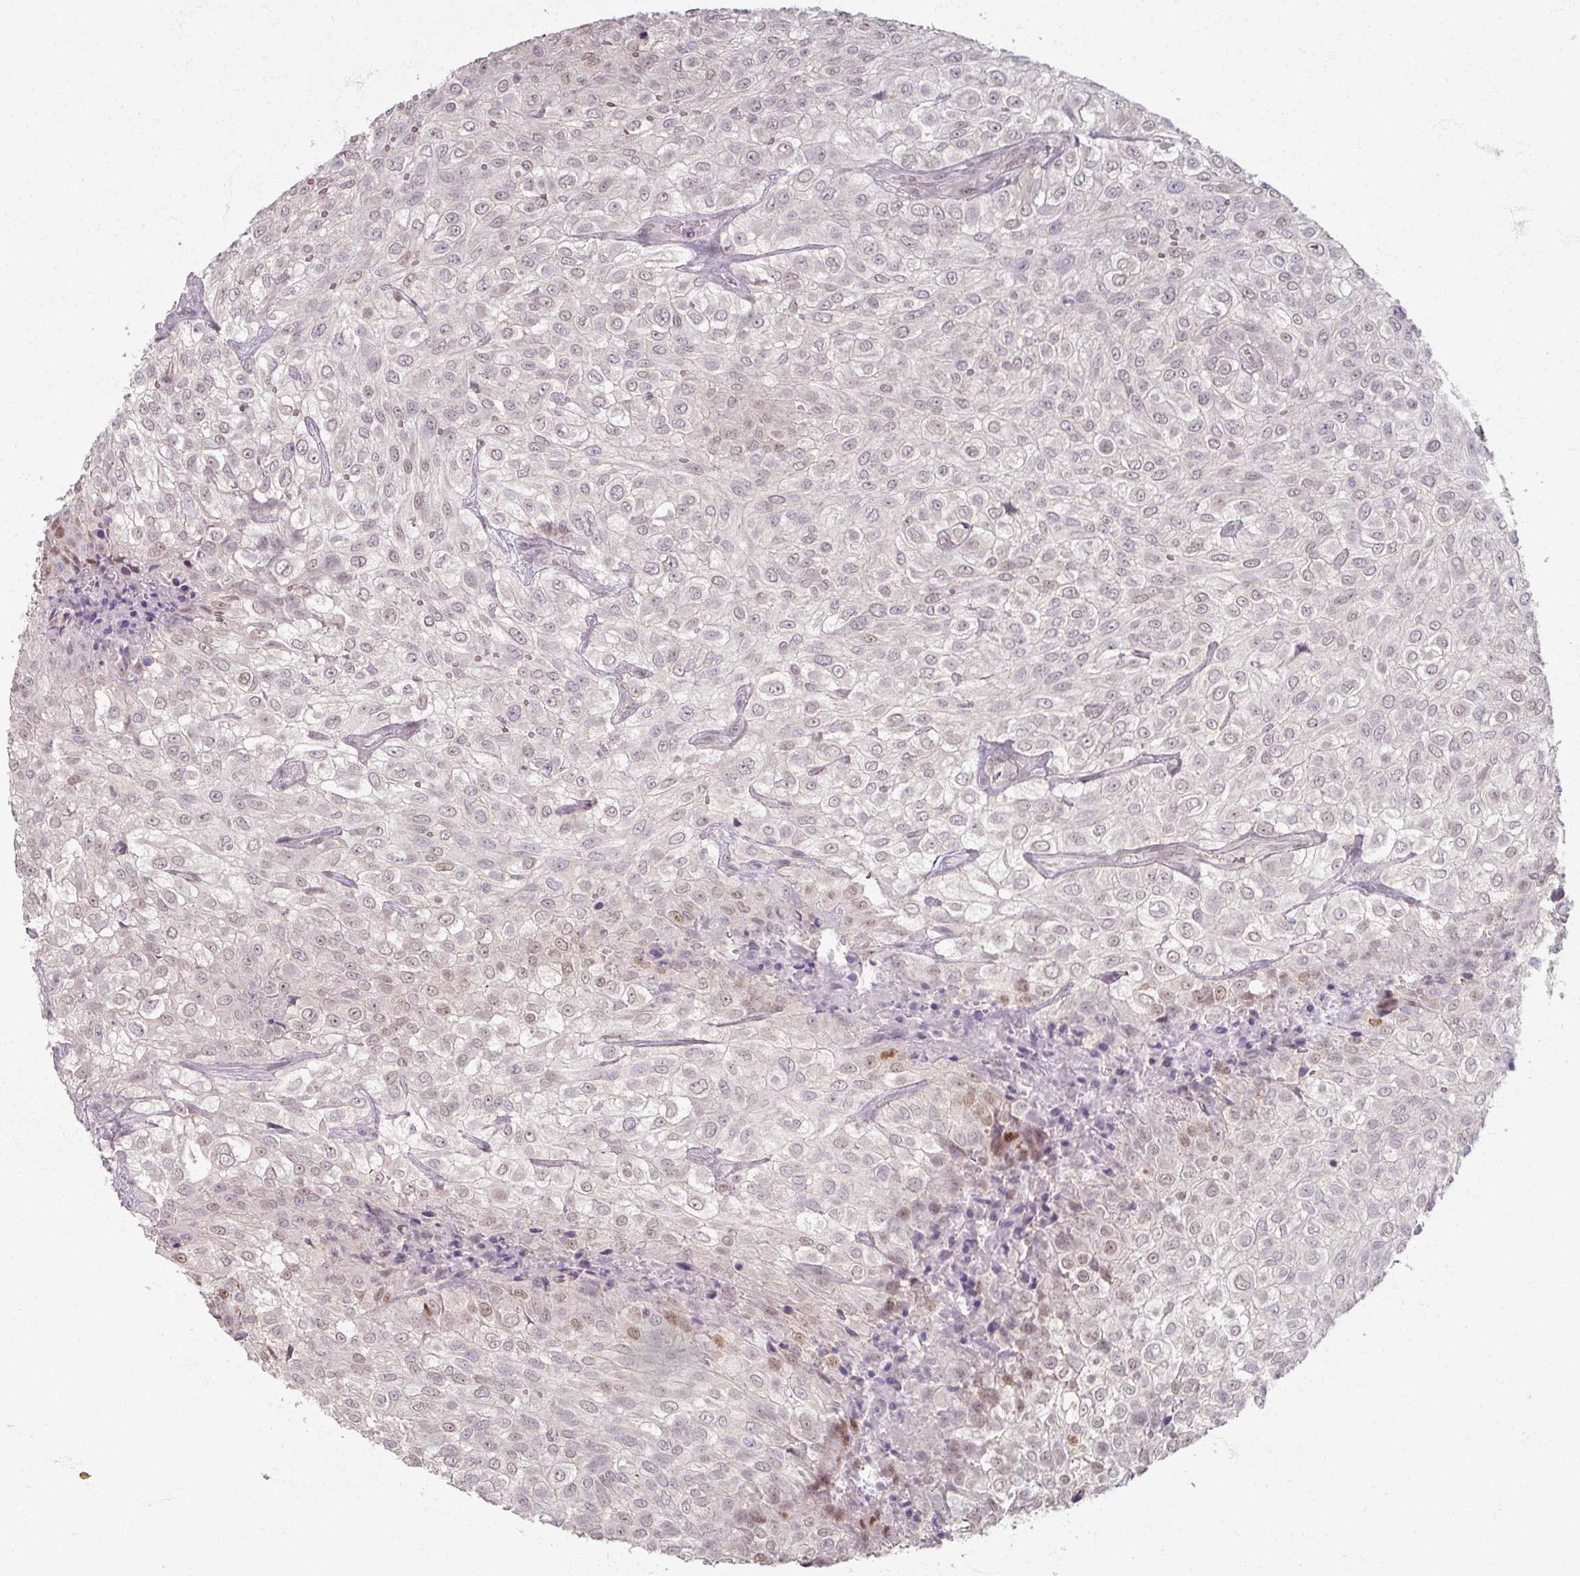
{"staining": {"intensity": "weak", "quantity": "<25%", "location": "nuclear"}, "tissue": "urothelial cancer", "cell_type": "Tumor cells", "image_type": "cancer", "snomed": [{"axis": "morphology", "description": "Urothelial carcinoma, High grade"}, {"axis": "topography", "description": "Urinary bladder"}], "caption": "The micrograph shows no significant expression in tumor cells of urothelial carcinoma (high-grade).", "gene": "SOX11", "patient": {"sex": "male", "age": 56}}